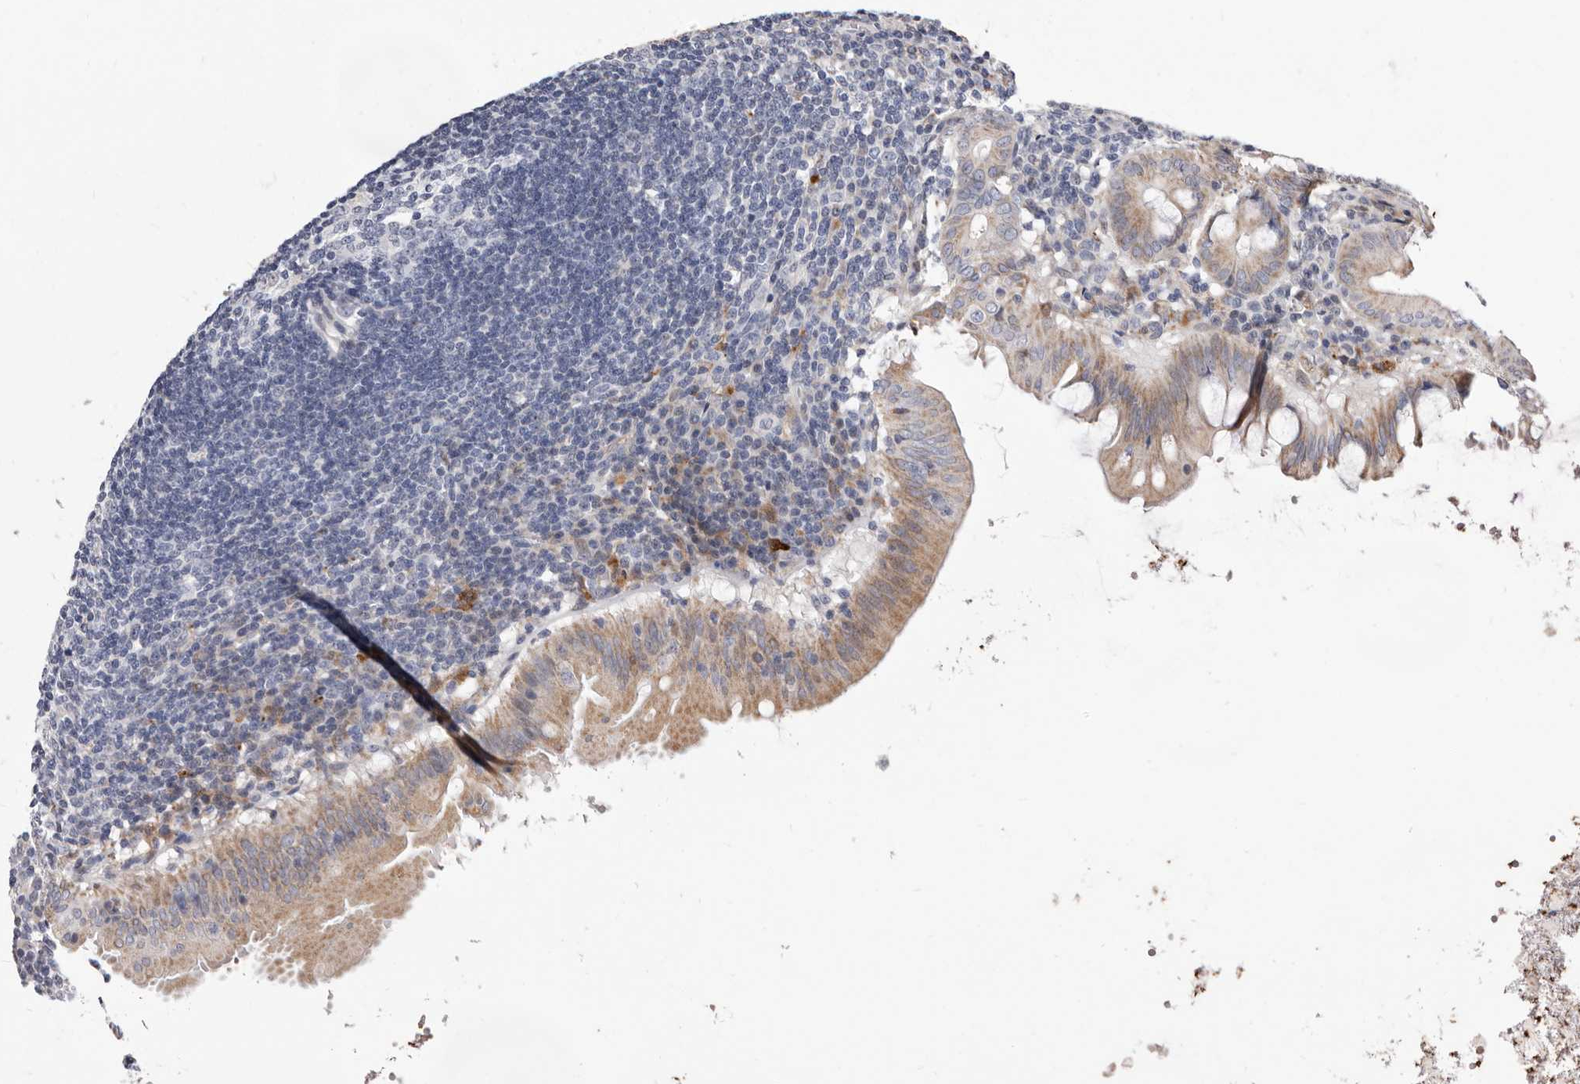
{"staining": {"intensity": "moderate", "quantity": ">75%", "location": "cytoplasmic/membranous"}, "tissue": "appendix", "cell_type": "Glandular cells", "image_type": "normal", "snomed": [{"axis": "morphology", "description": "Normal tissue, NOS"}, {"axis": "topography", "description": "Appendix"}], "caption": "IHC (DAB) staining of benign appendix shows moderate cytoplasmic/membranous protein expression in about >75% of glandular cells. Immunohistochemistry (ihc) stains the protein of interest in brown and the nuclei are stained blue.", "gene": "NUBPL", "patient": {"sex": "female", "age": 54}}